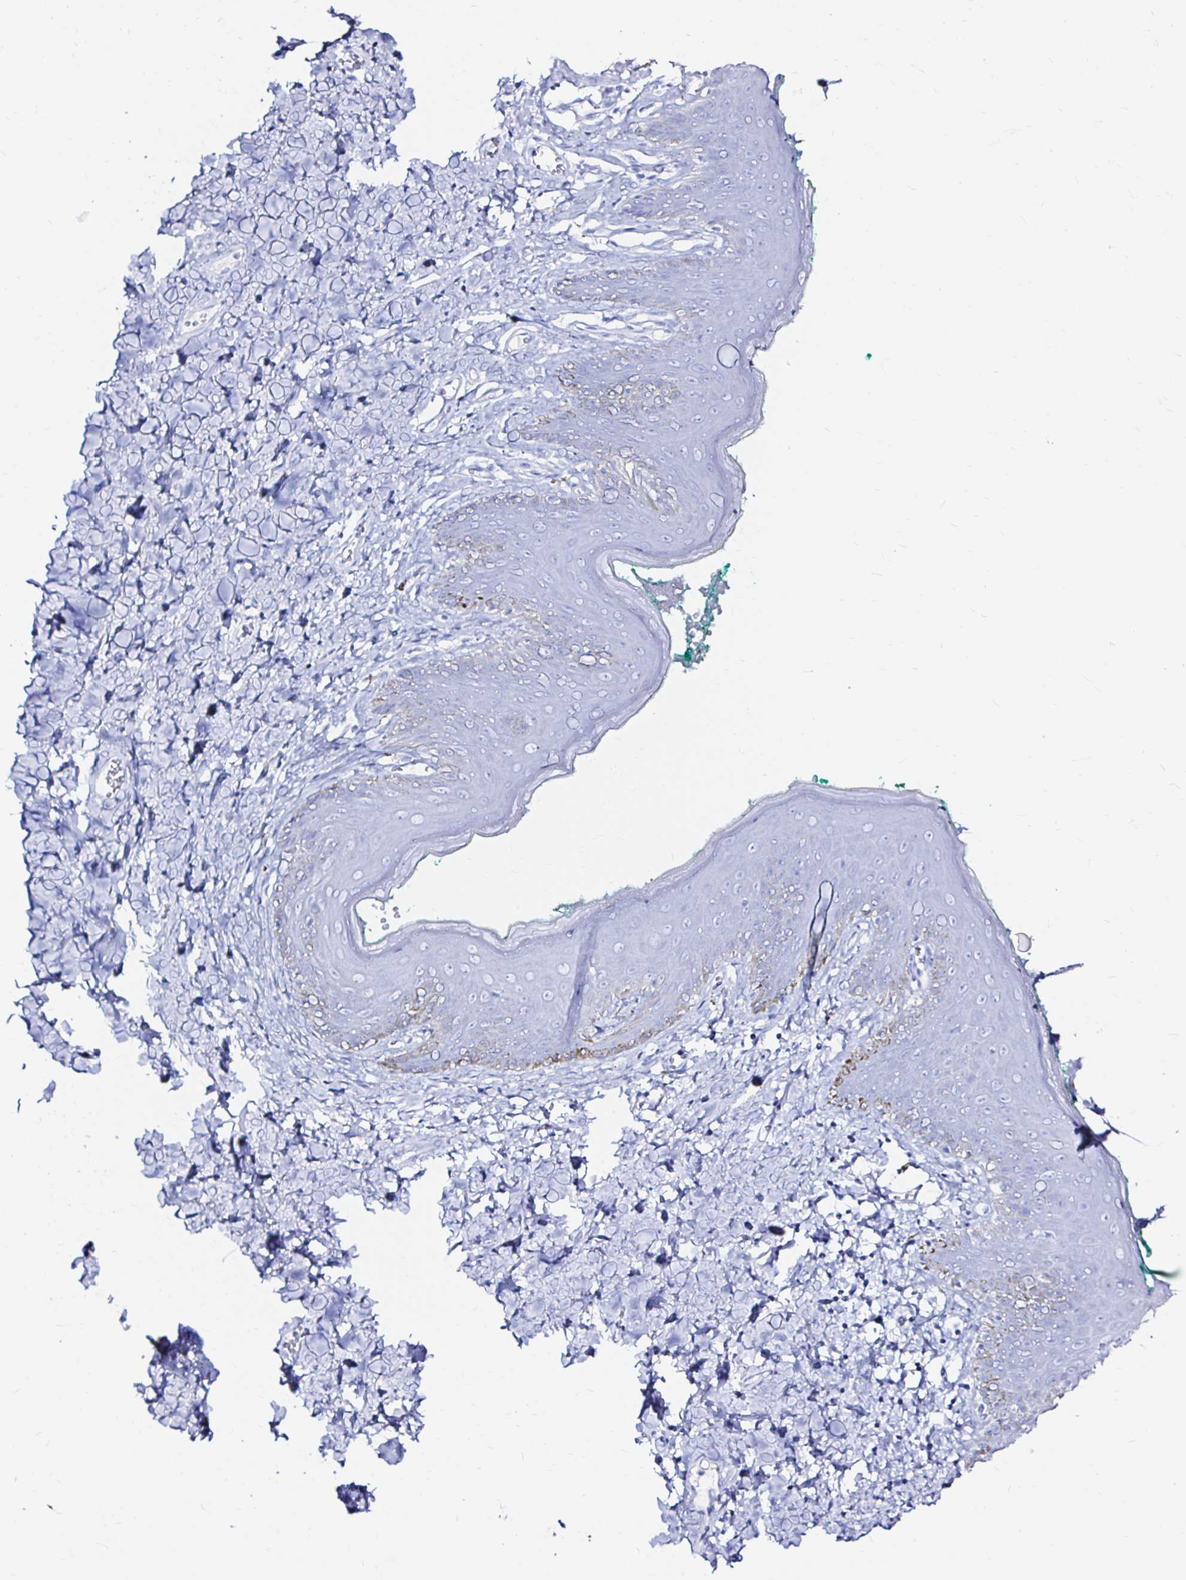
{"staining": {"intensity": "negative", "quantity": "none", "location": "none"}, "tissue": "skin", "cell_type": "Epidermal cells", "image_type": "normal", "snomed": [{"axis": "morphology", "description": "Normal tissue, NOS"}, {"axis": "topography", "description": "Vulva"}, {"axis": "topography", "description": "Peripheral nerve tissue"}], "caption": "IHC of benign human skin shows no expression in epidermal cells. (DAB immunohistochemistry visualized using brightfield microscopy, high magnification).", "gene": "ZNF432", "patient": {"sex": "female", "age": 66}}